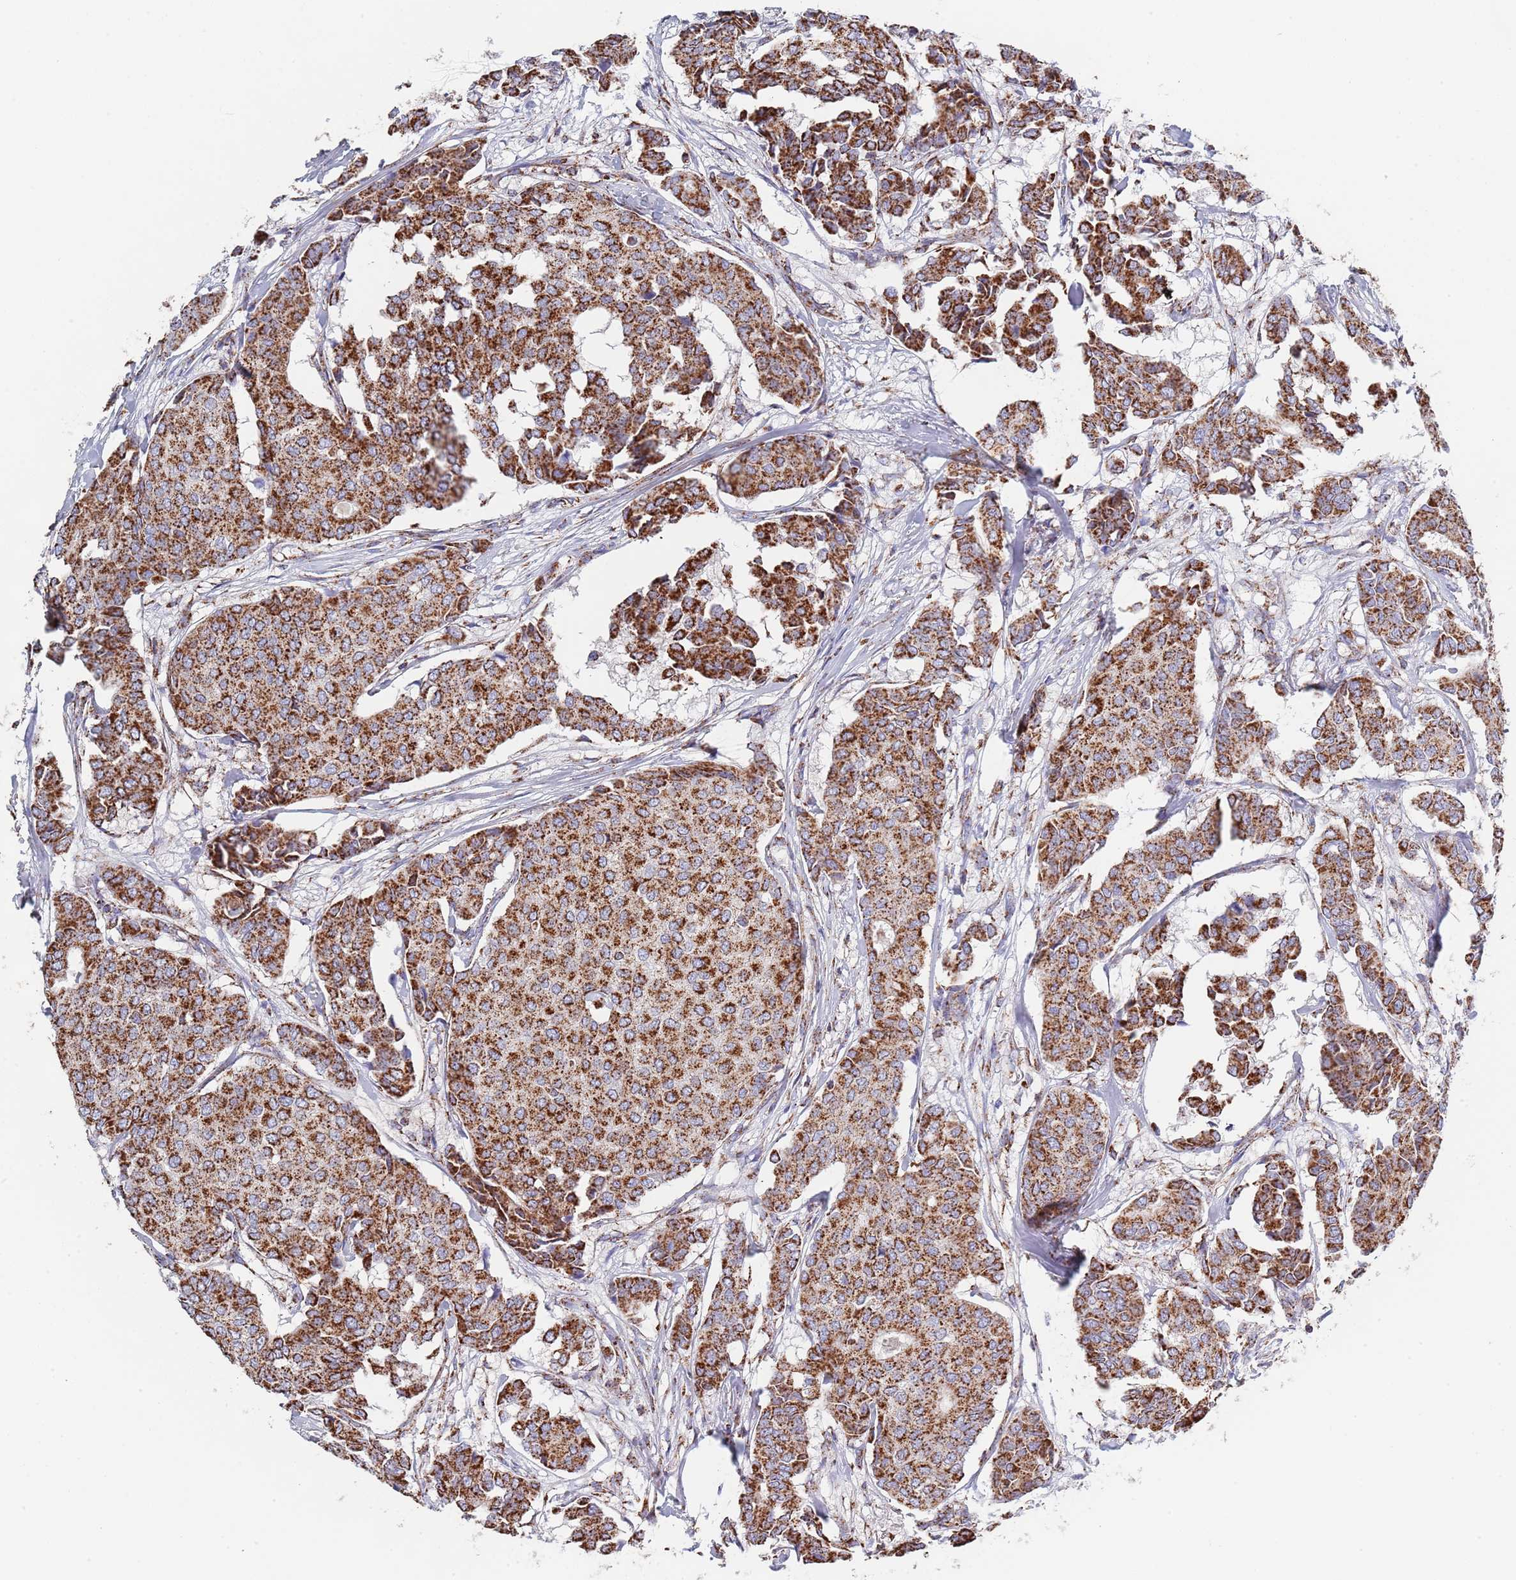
{"staining": {"intensity": "strong", "quantity": ">75%", "location": "cytoplasmic/membranous"}, "tissue": "breast cancer", "cell_type": "Tumor cells", "image_type": "cancer", "snomed": [{"axis": "morphology", "description": "Duct carcinoma"}, {"axis": "topography", "description": "Breast"}], "caption": "IHC of human breast invasive ductal carcinoma displays high levels of strong cytoplasmic/membranous expression in about >75% of tumor cells.", "gene": "PGP", "patient": {"sex": "female", "age": 75}}